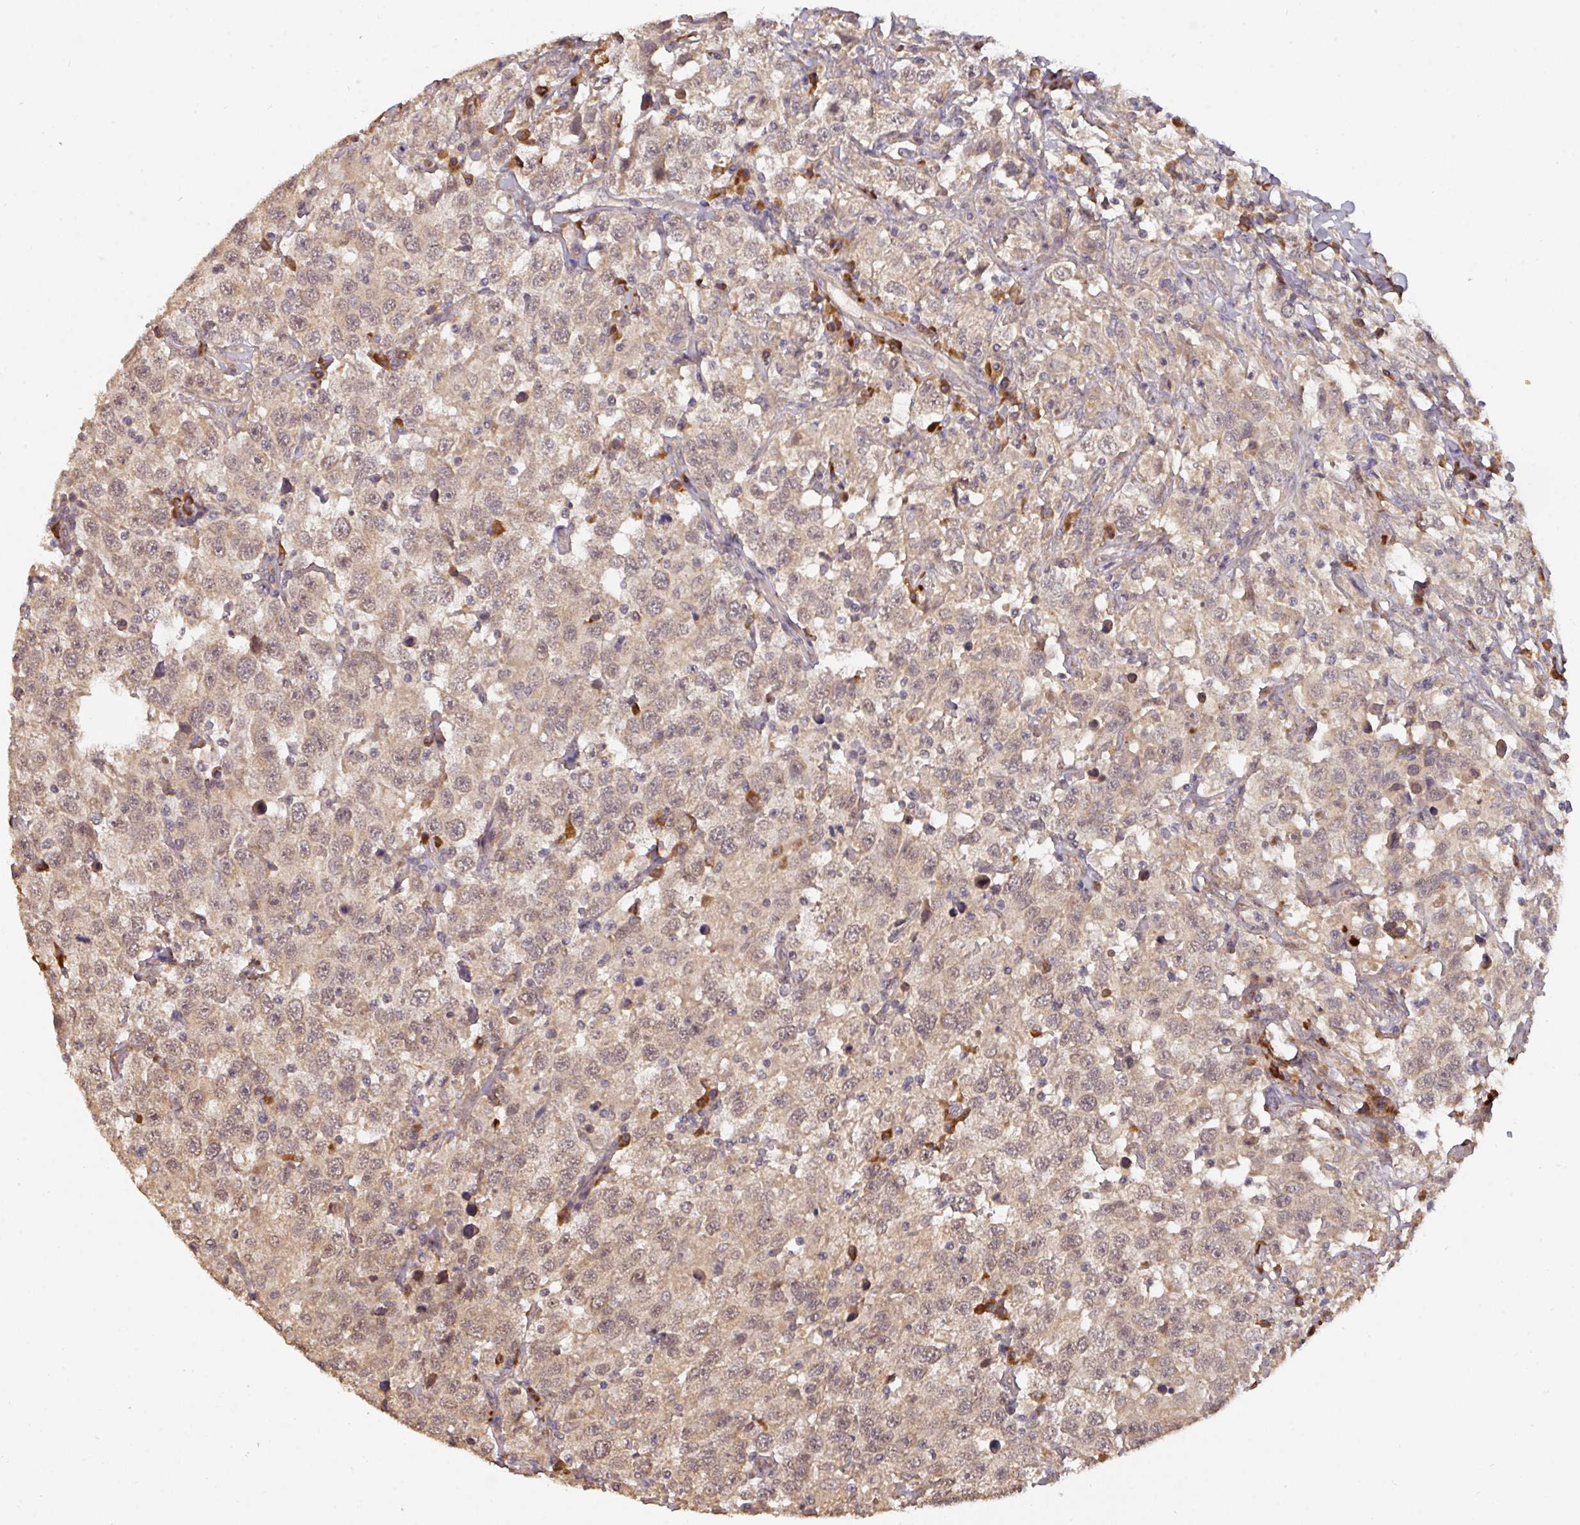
{"staining": {"intensity": "weak", "quantity": ">75%", "location": "cytoplasmic/membranous"}, "tissue": "testis cancer", "cell_type": "Tumor cells", "image_type": "cancer", "snomed": [{"axis": "morphology", "description": "Seminoma, NOS"}, {"axis": "topography", "description": "Testis"}], "caption": "About >75% of tumor cells in testis seminoma display weak cytoplasmic/membranous protein expression as visualized by brown immunohistochemical staining.", "gene": "ACVR2B", "patient": {"sex": "male", "age": 41}}